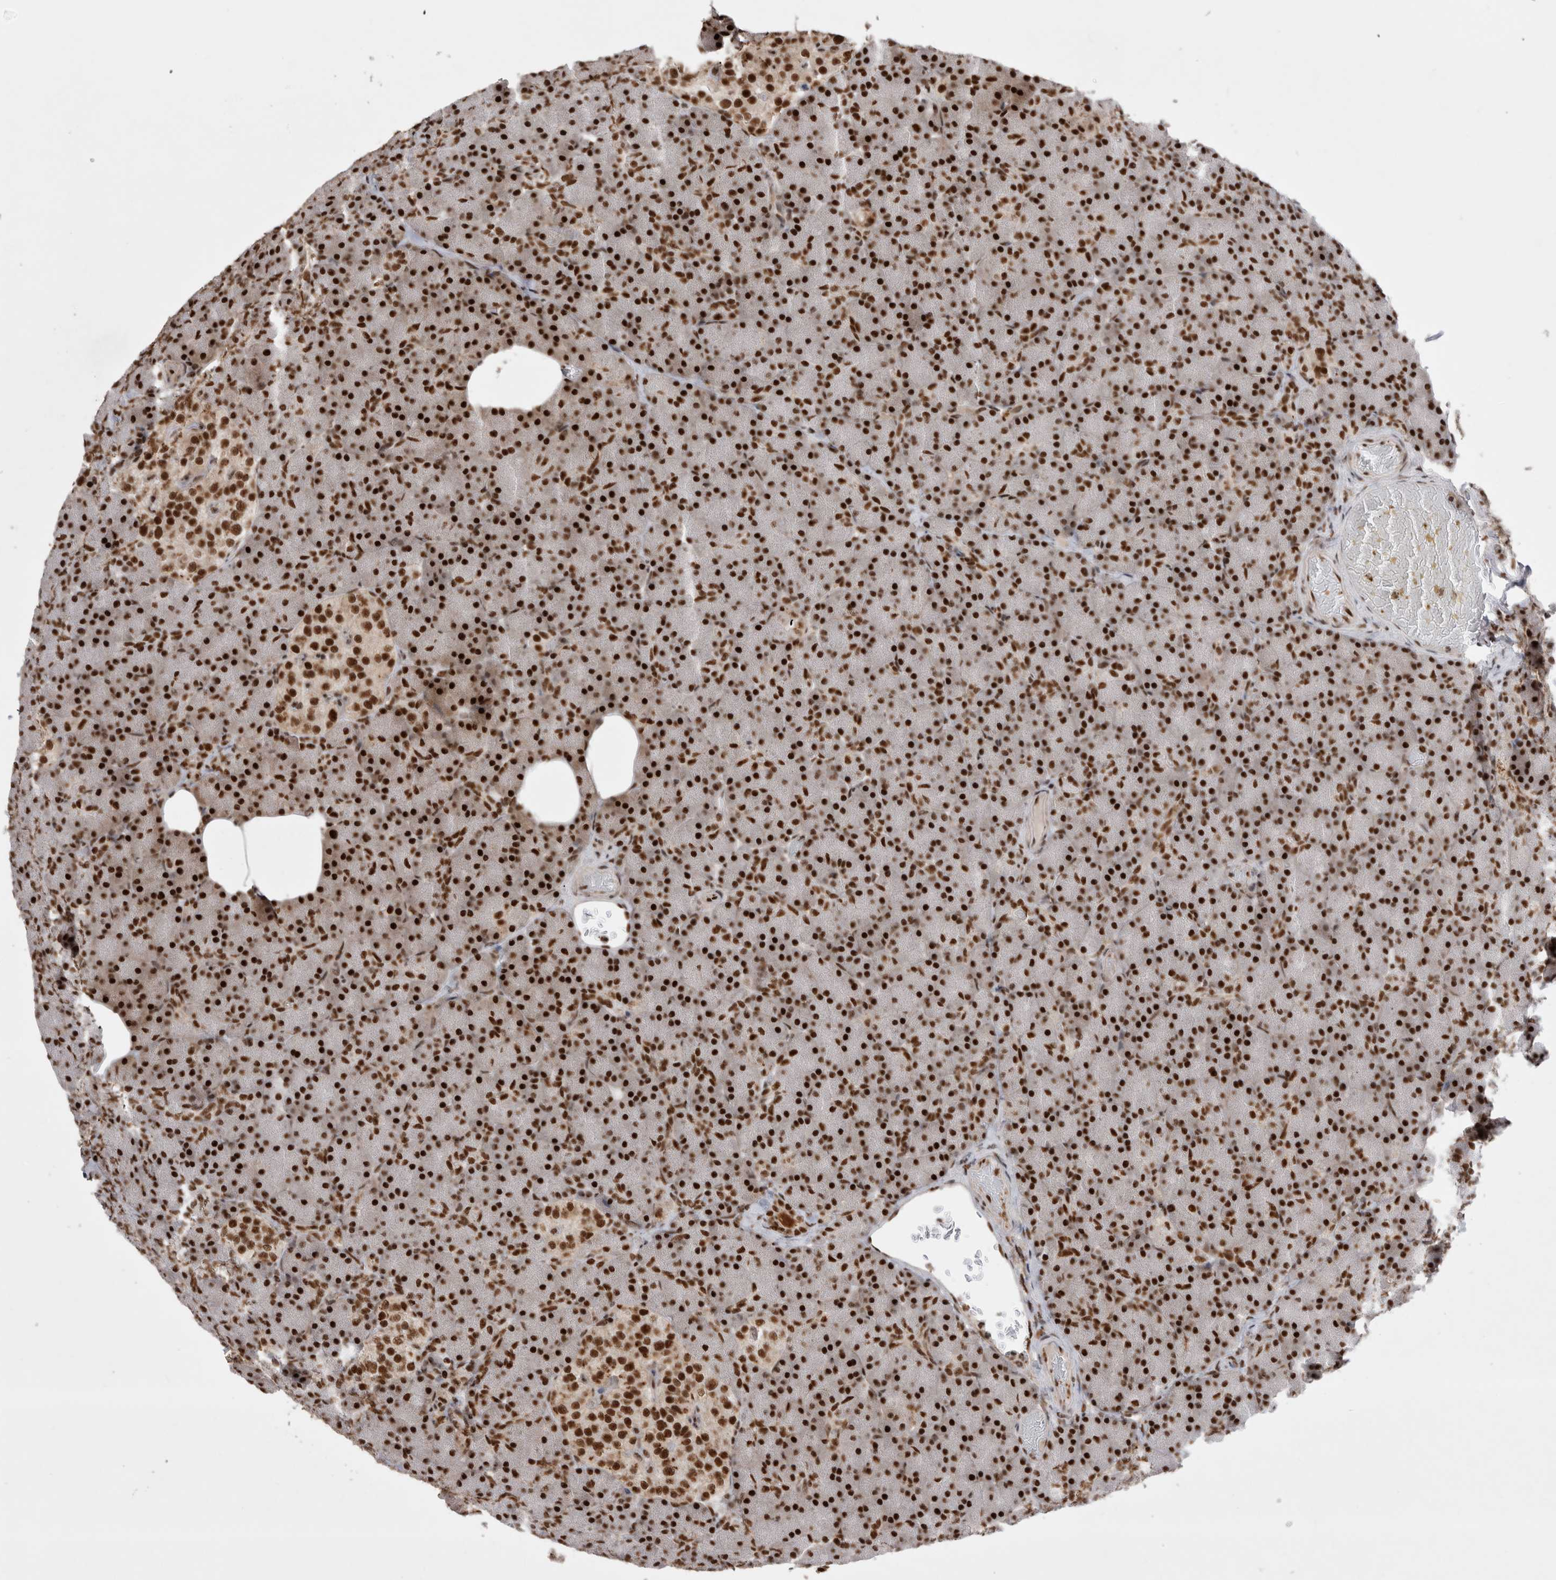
{"staining": {"intensity": "strong", "quantity": ">75%", "location": "nuclear"}, "tissue": "pancreas", "cell_type": "Exocrine glandular cells", "image_type": "normal", "snomed": [{"axis": "morphology", "description": "Normal tissue, NOS"}, {"axis": "topography", "description": "Pancreas"}], "caption": "IHC histopathology image of unremarkable pancreas: human pancreas stained using immunohistochemistry shows high levels of strong protein expression localized specifically in the nuclear of exocrine glandular cells, appearing as a nuclear brown color.", "gene": "EYA2", "patient": {"sex": "female", "age": 43}}